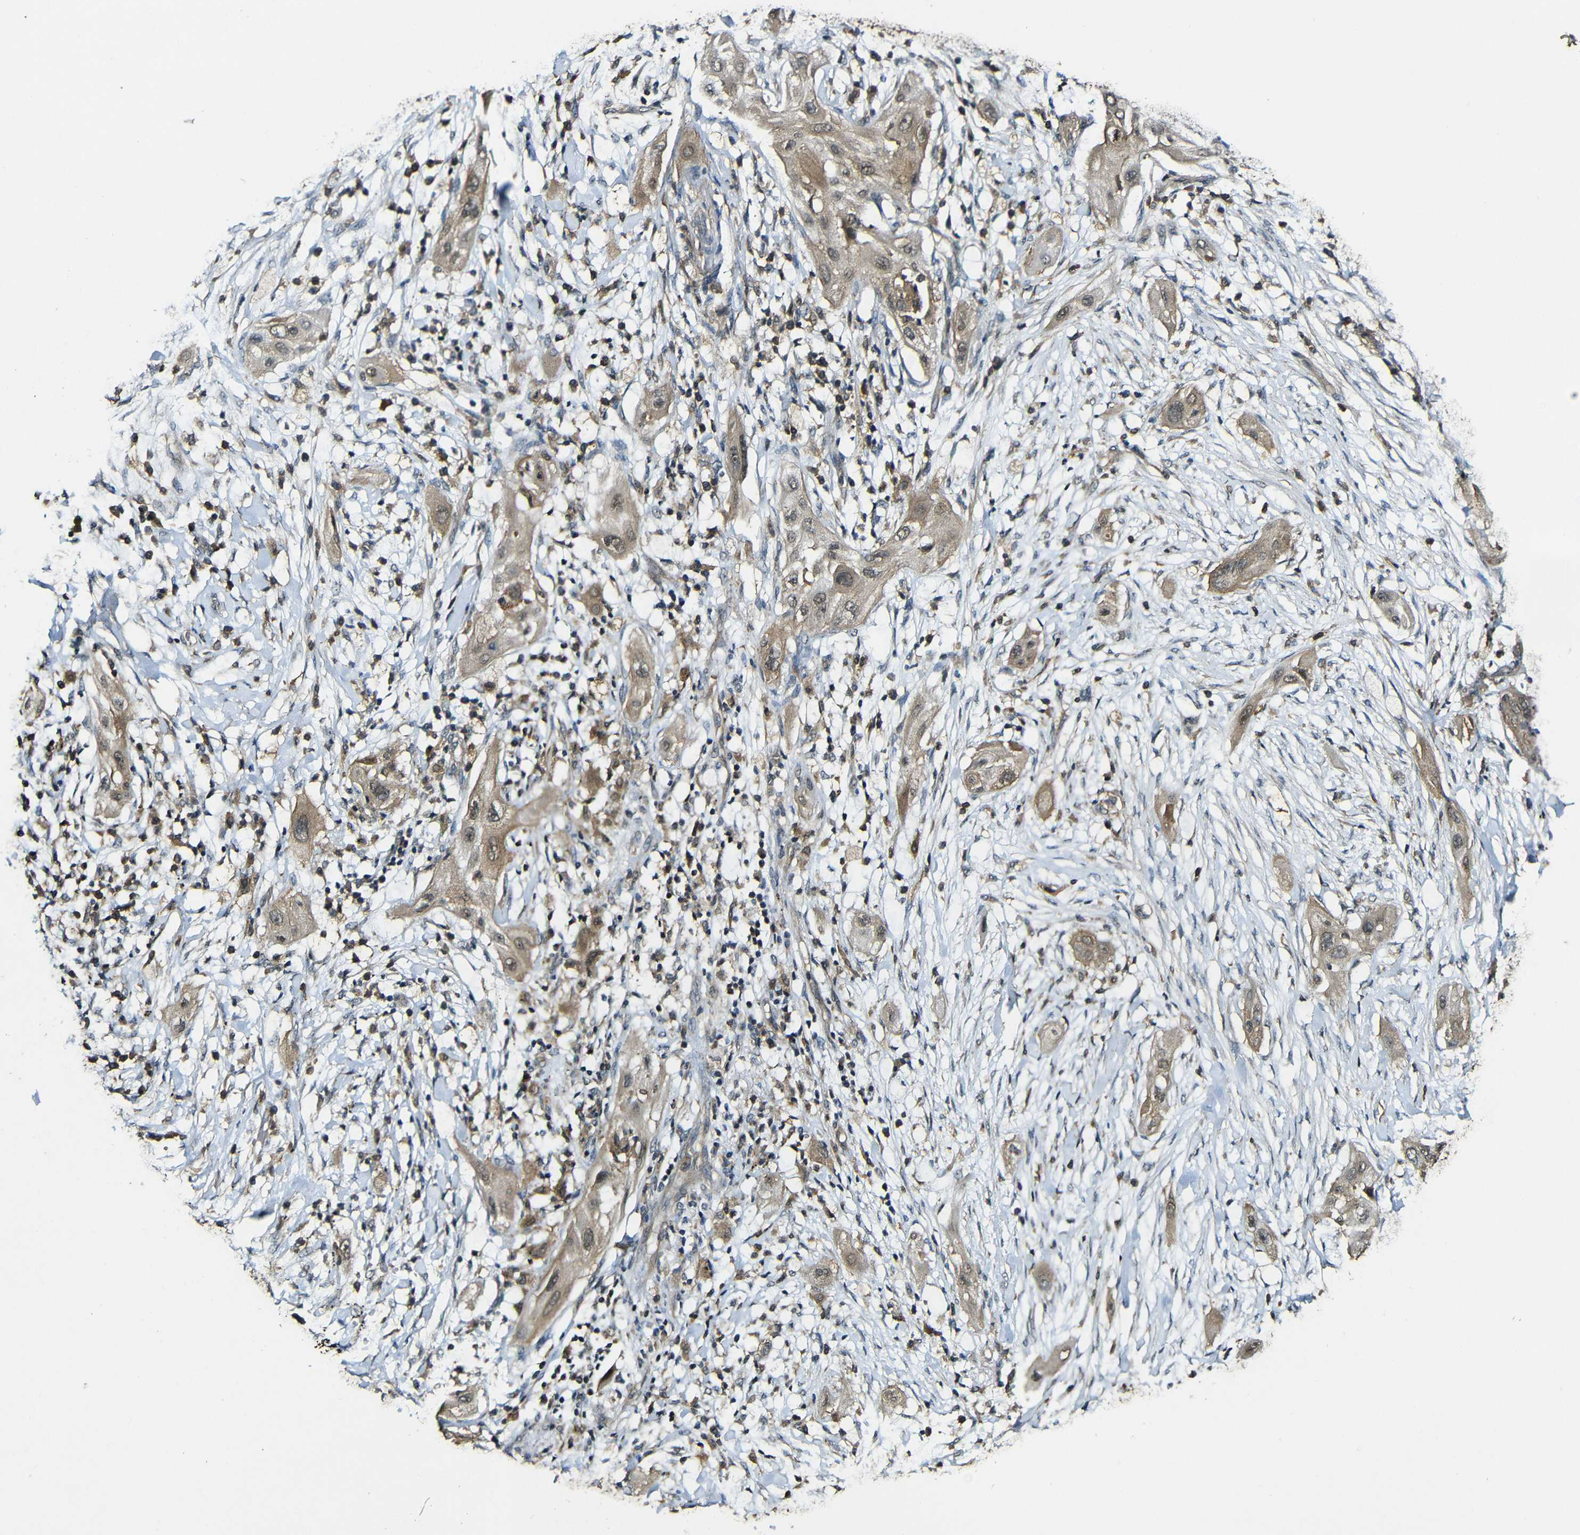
{"staining": {"intensity": "moderate", "quantity": ">75%", "location": "cytoplasmic/membranous"}, "tissue": "lung cancer", "cell_type": "Tumor cells", "image_type": "cancer", "snomed": [{"axis": "morphology", "description": "Squamous cell carcinoma, NOS"}, {"axis": "topography", "description": "Lung"}], "caption": "This is an image of immunohistochemistry (IHC) staining of squamous cell carcinoma (lung), which shows moderate staining in the cytoplasmic/membranous of tumor cells.", "gene": "CASP8", "patient": {"sex": "female", "age": 47}}